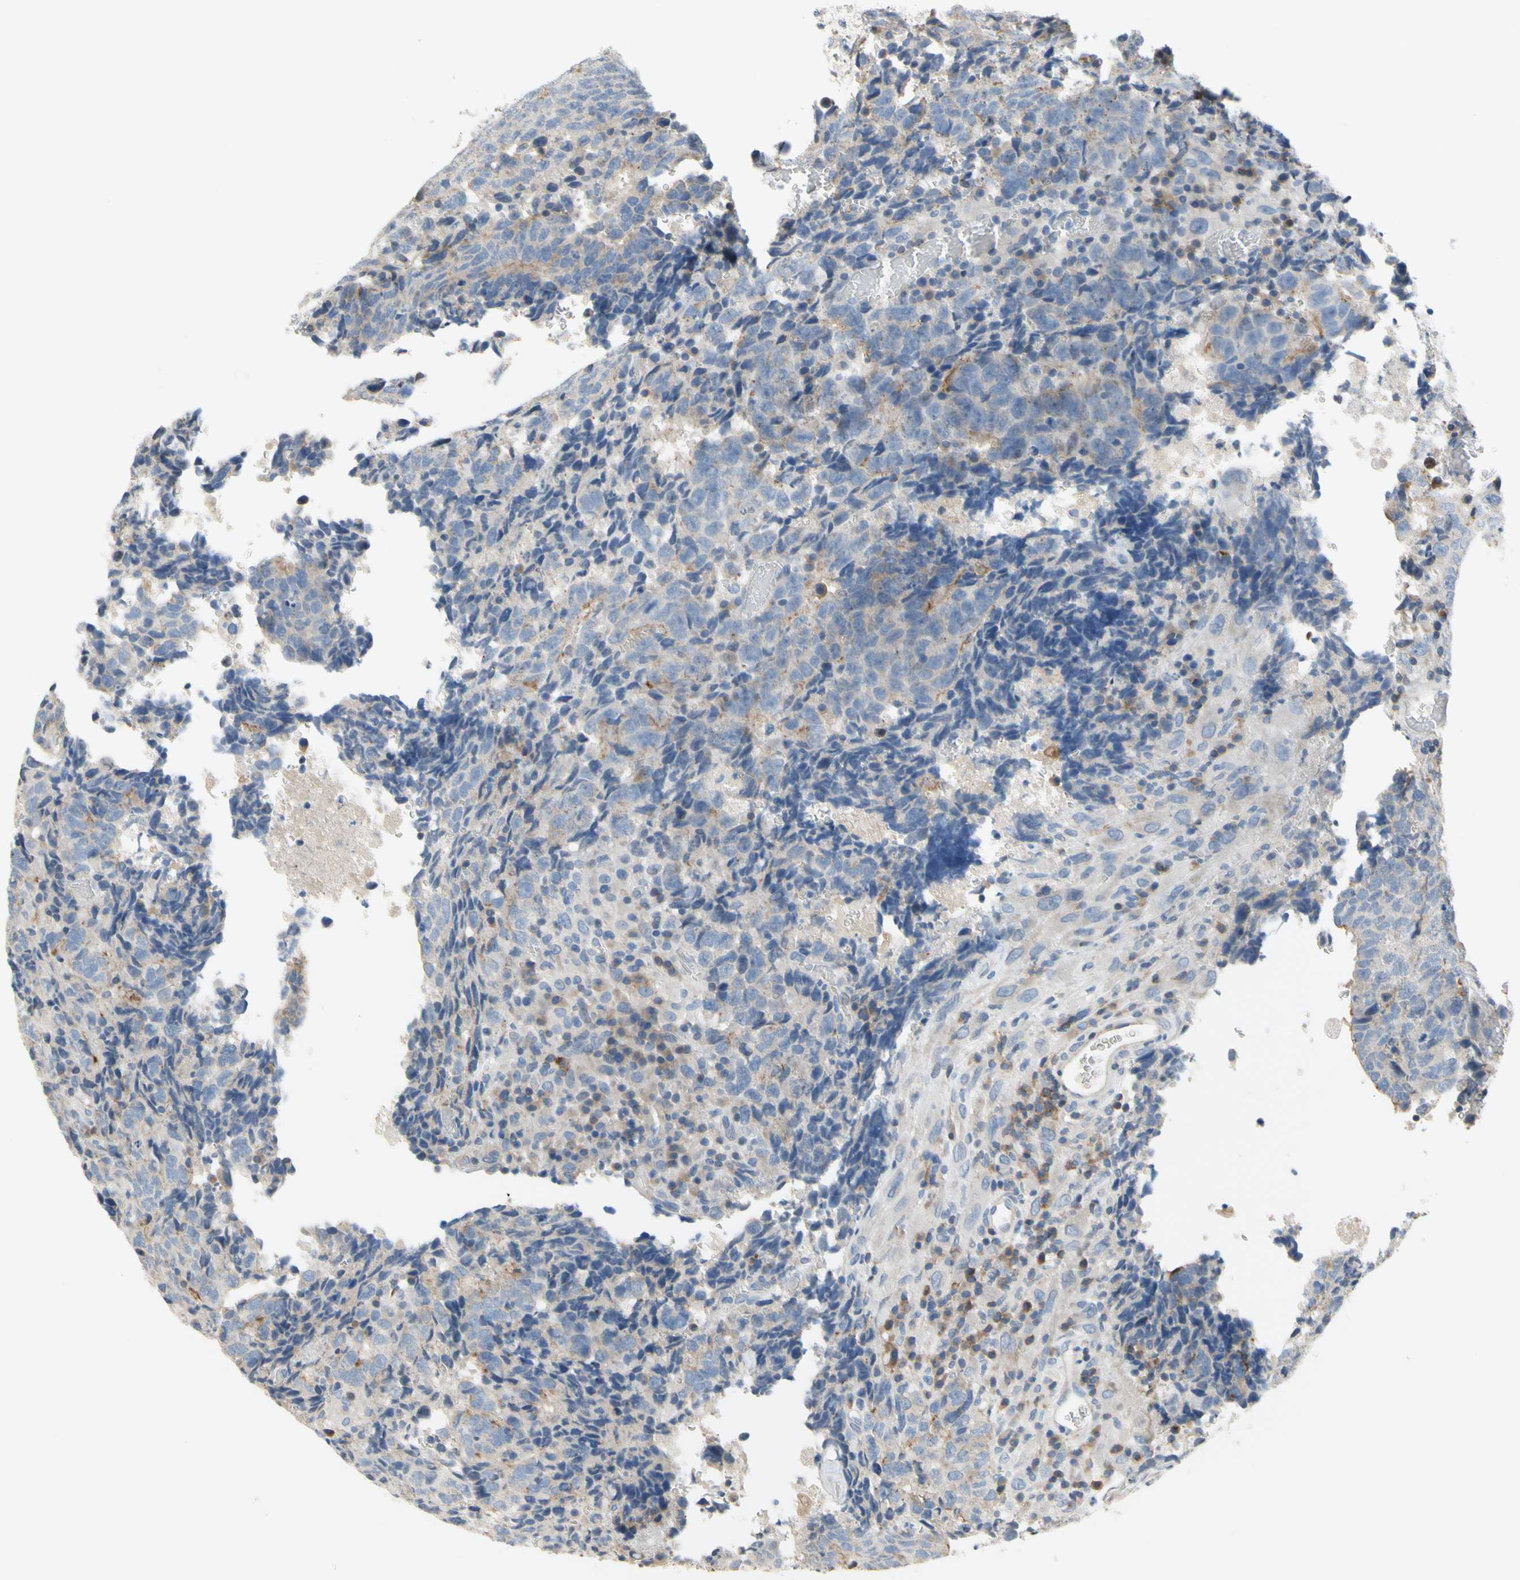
{"staining": {"intensity": "weak", "quantity": ">75%", "location": "cytoplasmic/membranous"}, "tissue": "testis cancer", "cell_type": "Tumor cells", "image_type": "cancer", "snomed": [{"axis": "morphology", "description": "Necrosis, NOS"}, {"axis": "morphology", "description": "Carcinoma, Embryonal, NOS"}, {"axis": "topography", "description": "Testis"}], "caption": "High-power microscopy captured an IHC micrograph of embryonal carcinoma (testis), revealing weak cytoplasmic/membranous staining in about >75% of tumor cells. The protein of interest is stained brown, and the nuclei are stained in blue (DAB IHC with brightfield microscopy, high magnification).", "gene": "MUC1", "patient": {"sex": "male", "age": 19}}